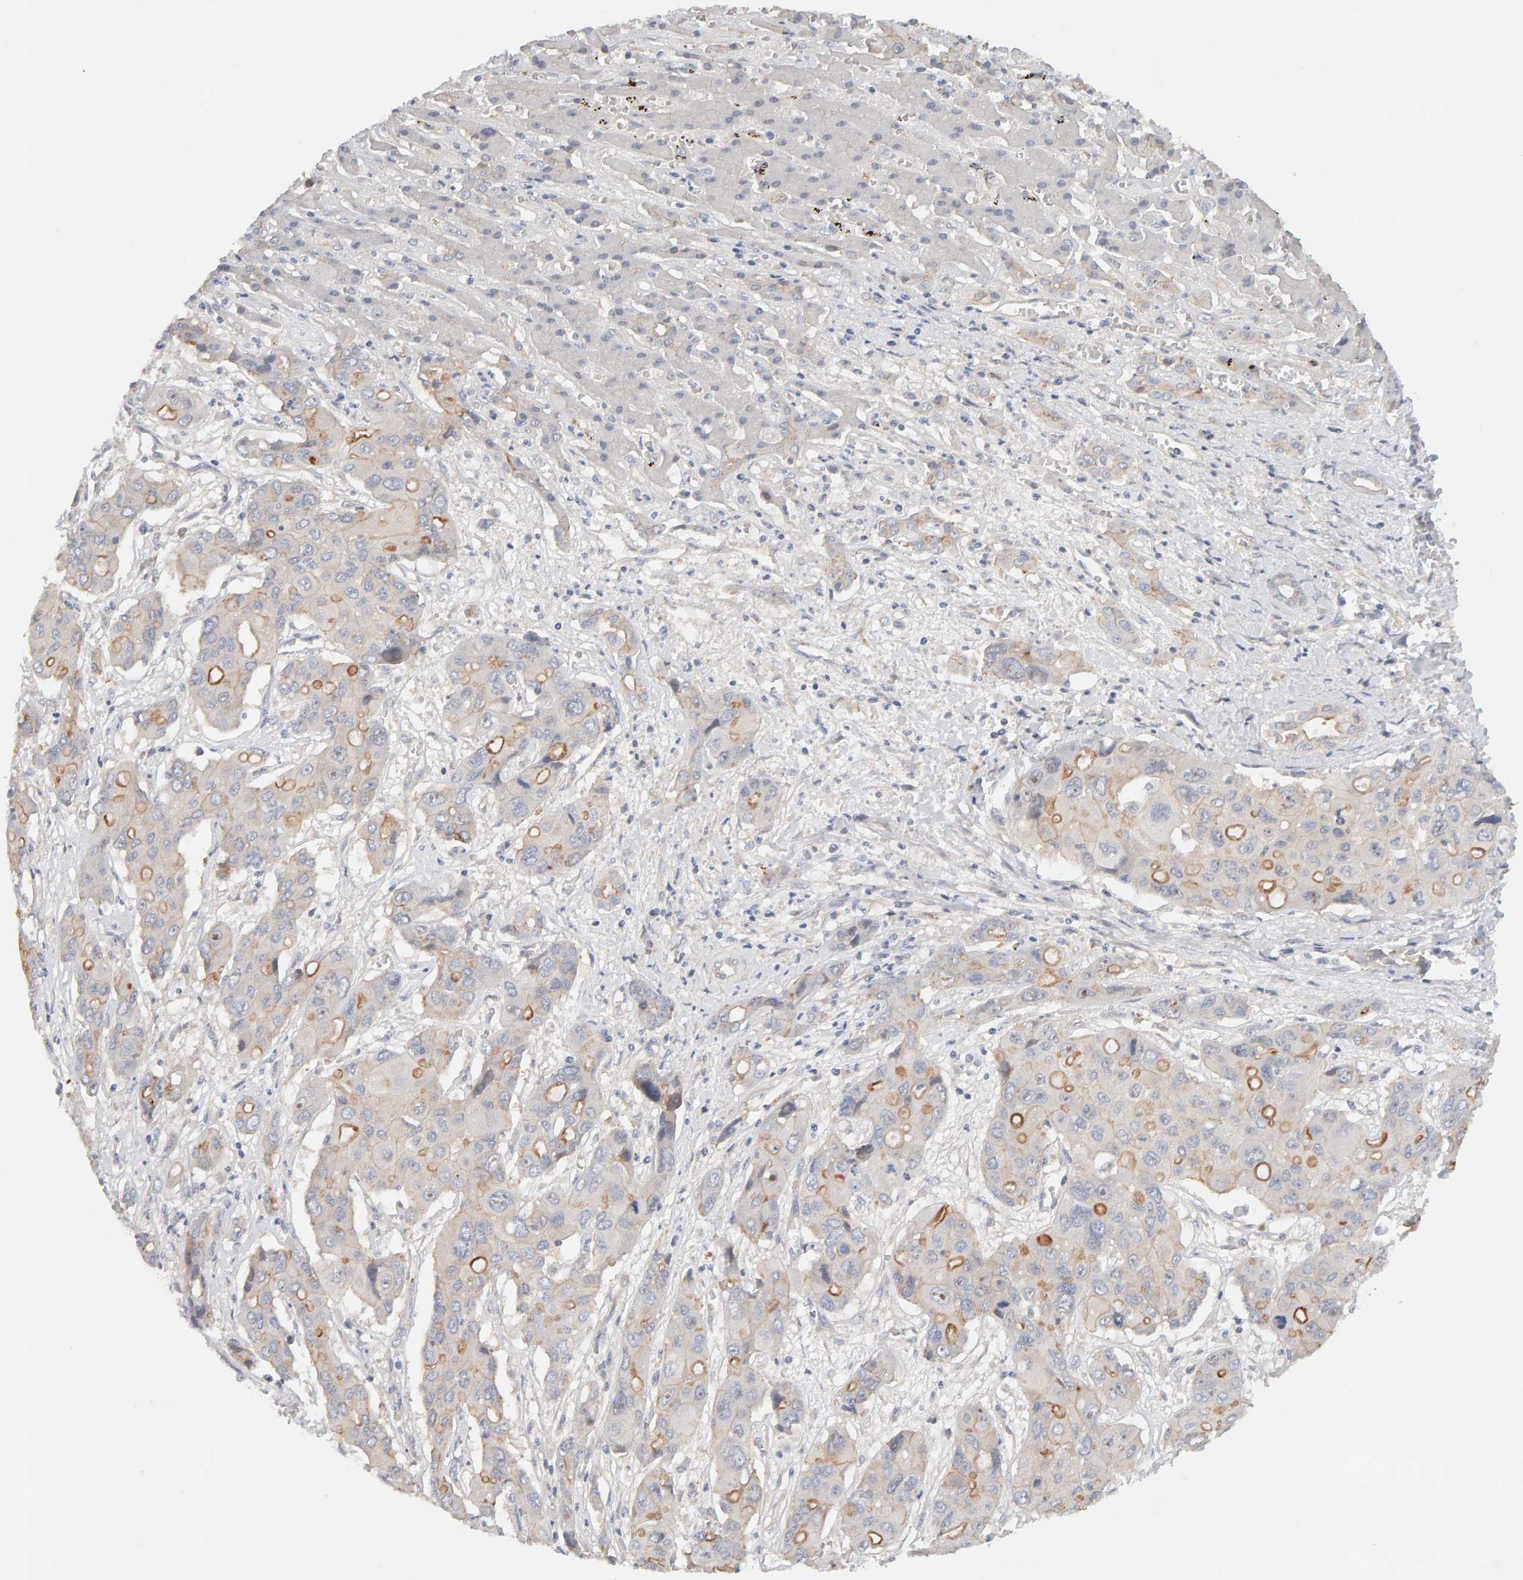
{"staining": {"intensity": "moderate", "quantity": "<25%", "location": "cytoplasmic/membranous"}, "tissue": "liver cancer", "cell_type": "Tumor cells", "image_type": "cancer", "snomed": [{"axis": "morphology", "description": "Cholangiocarcinoma"}, {"axis": "topography", "description": "Liver"}], "caption": "An image showing moderate cytoplasmic/membranous expression in about <25% of tumor cells in cholangiocarcinoma (liver), as visualized by brown immunohistochemical staining.", "gene": "PPP1R16A", "patient": {"sex": "male", "age": 67}}